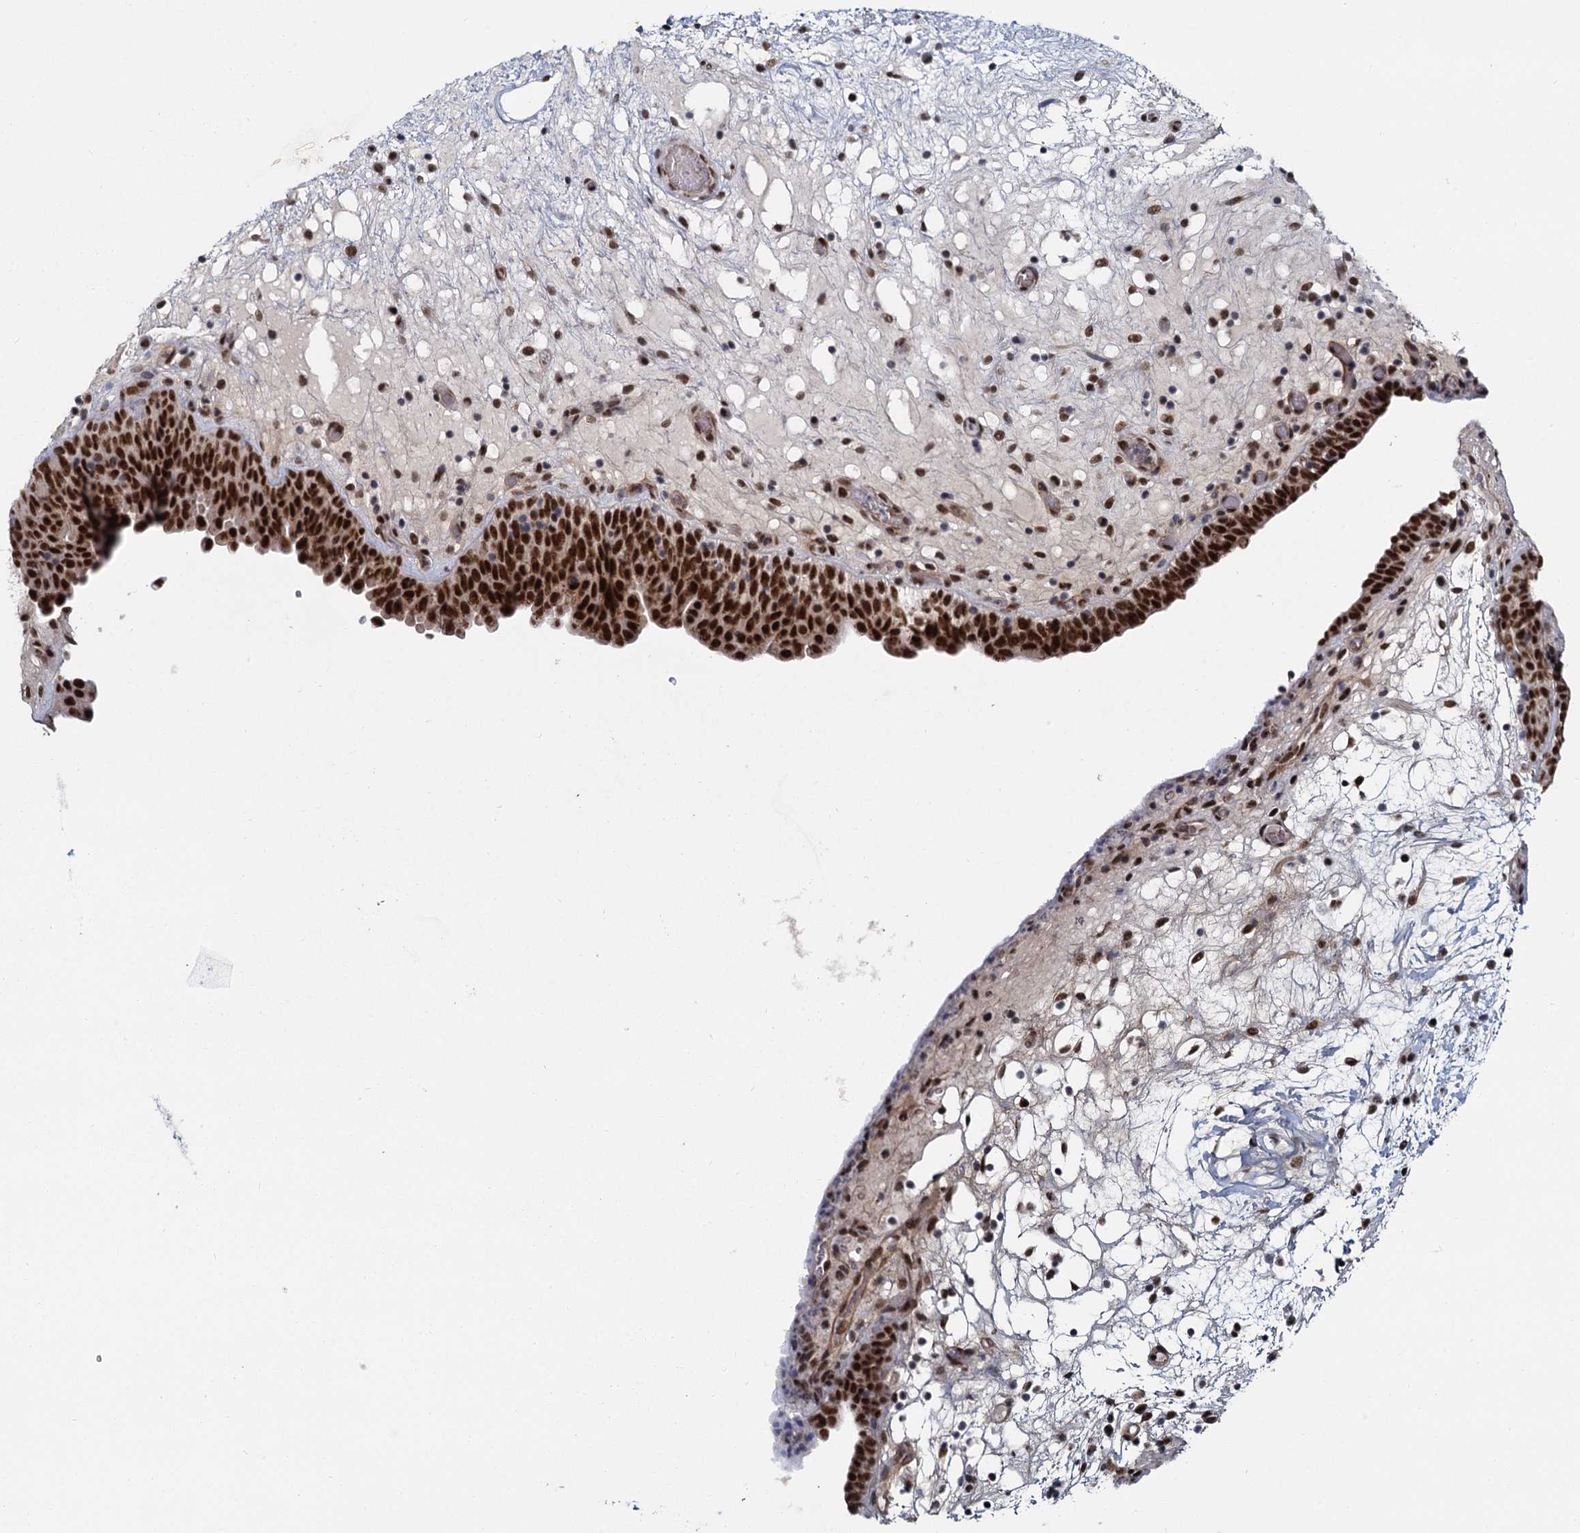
{"staining": {"intensity": "strong", "quantity": ">75%", "location": "nuclear"}, "tissue": "urinary bladder", "cell_type": "Urothelial cells", "image_type": "normal", "snomed": [{"axis": "morphology", "description": "Normal tissue, NOS"}, {"axis": "topography", "description": "Urinary bladder"}], "caption": "Immunohistochemistry (IHC) histopathology image of benign urinary bladder: human urinary bladder stained using immunohistochemistry demonstrates high levels of strong protein expression localized specifically in the nuclear of urothelial cells, appearing as a nuclear brown color.", "gene": "RPRD1A", "patient": {"sex": "male", "age": 71}}